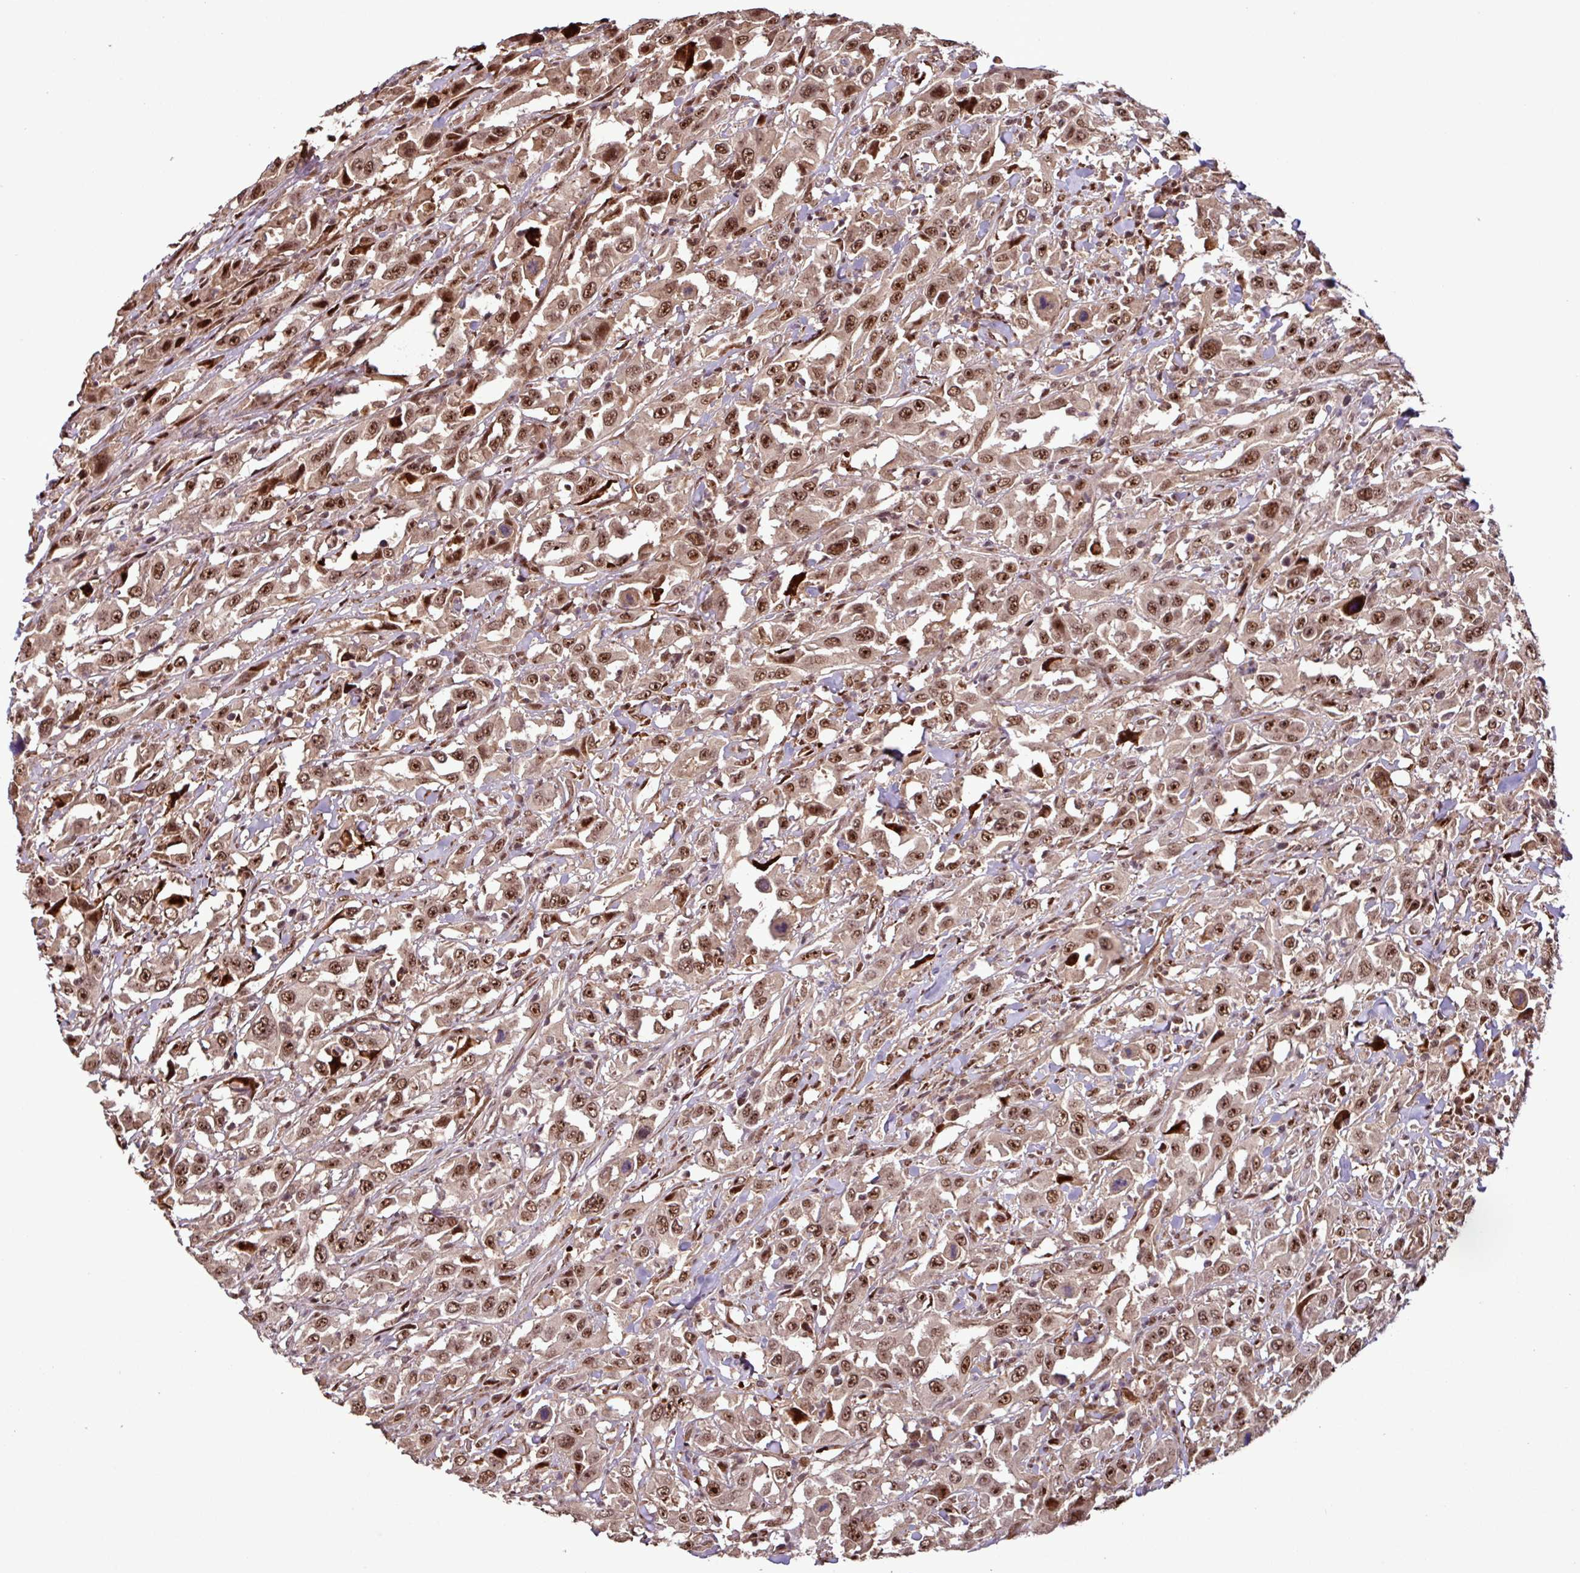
{"staining": {"intensity": "moderate", "quantity": ">75%", "location": "nuclear"}, "tissue": "urothelial cancer", "cell_type": "Tumor cells", "image_type": "cancer", "snomed": [{"axis": "morphology", "description": "Urothelial carcinoma, High grade"}, {"axis": "topography", "description": "Urinary bladder"}], "caption": "Immunohistochemistry (IHC) micrograph of neoplastic tissue: human urothelial cancer stained using IHC demonstrates medium levels of moderate protein expression localized specifically in the nuclear of tumor cells, appearing as a nuclear brown color.", "gene": "SLC22A24", "patient": {"sex": "male", "age": 61}}